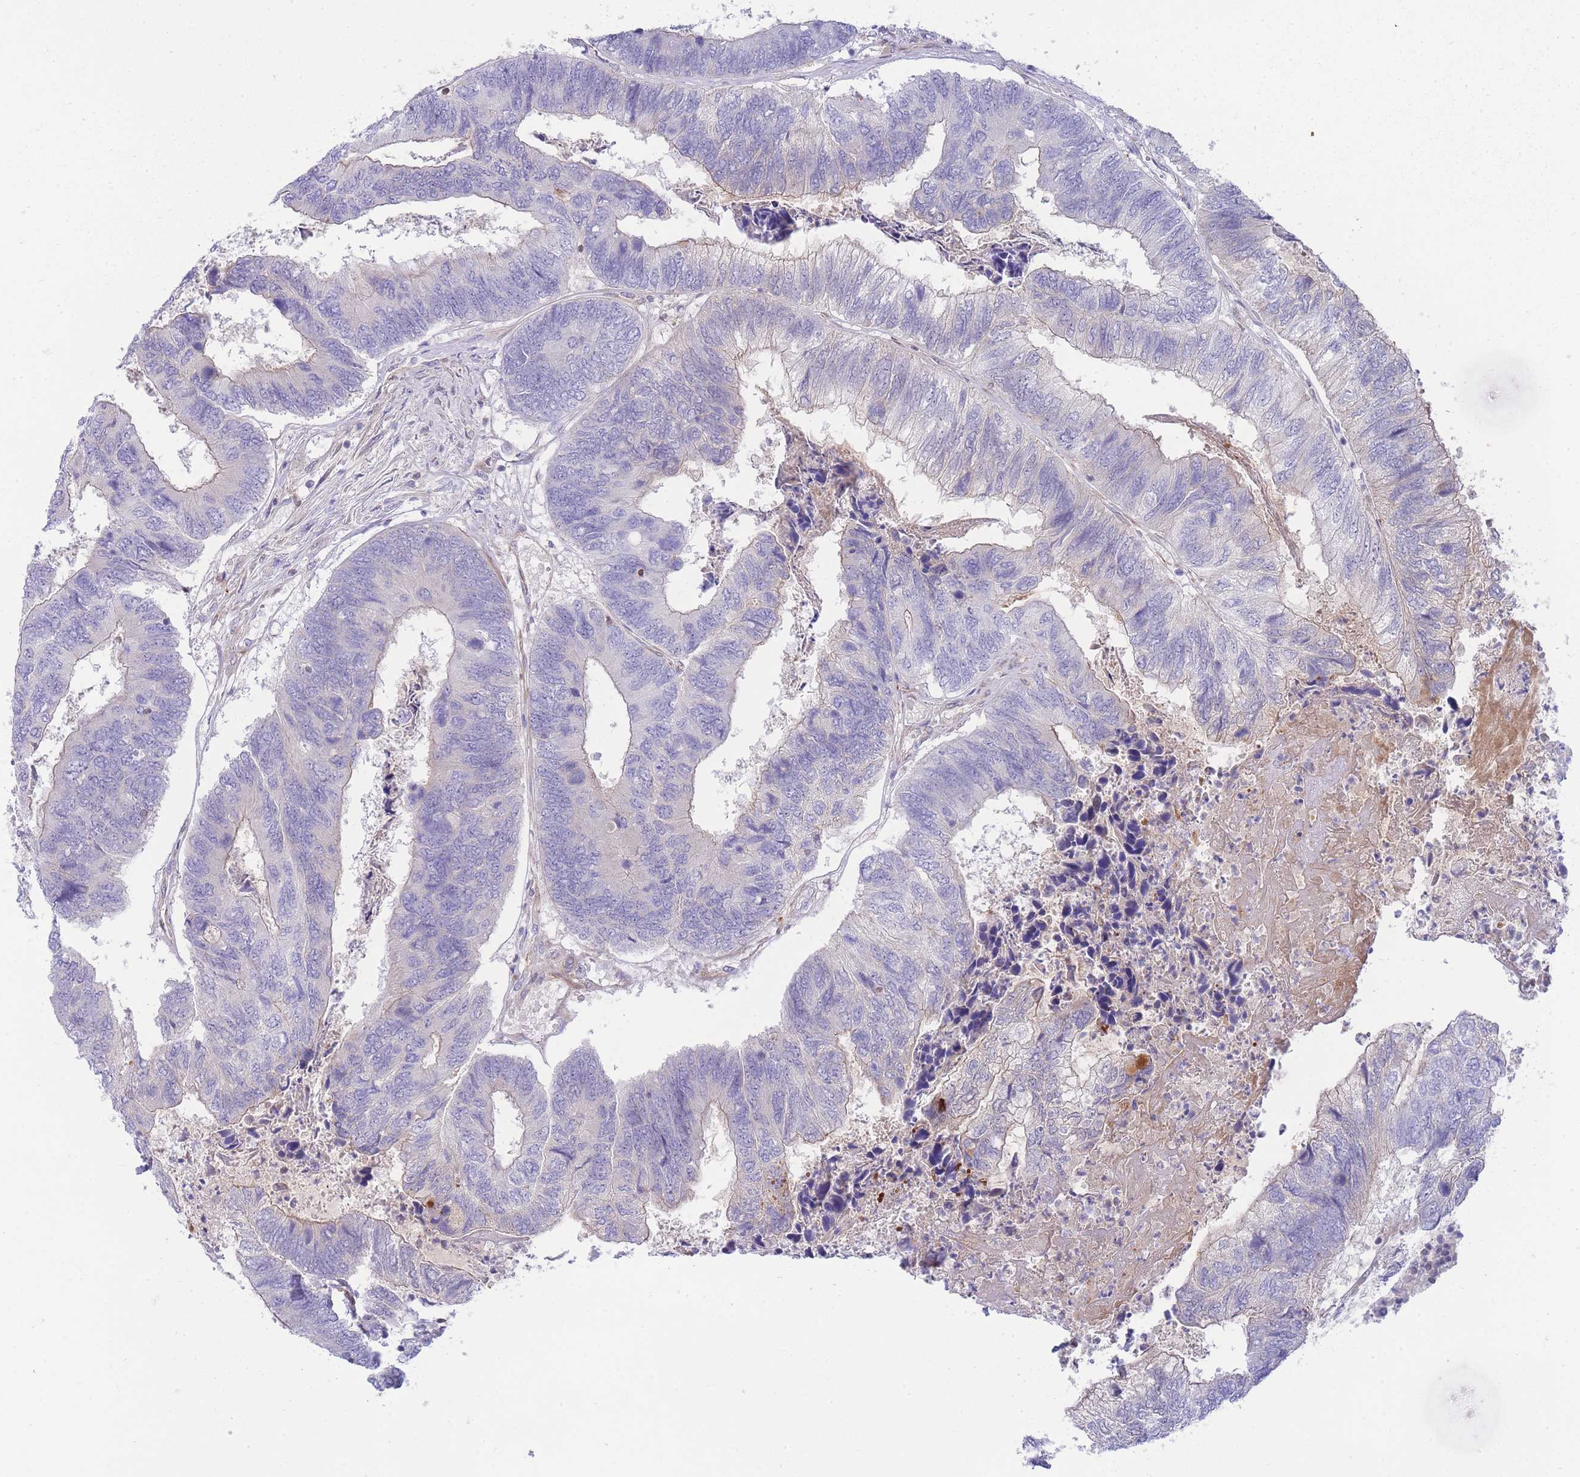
{"staining": {"intensity": "weak", "quantity": "<25%", "location": "cytoplasmic/membranous"}, "tissue": "colorectal cancer", "cell_type": "Tumor cells", "image_type": "cancer", "snomed": [{"axis": "morphology", "description": "Adenocarcinoma, NOS"}, {"axis": "topography", "description": "Colon"}], "caption": "Protein analysis of colorectal adenocarcinoma demonstrates no significant expression in tumor cells. The staining was performed using DAB (3,3'-diaminobenzidine) to visualize the protein expression in brown, while the nuclei were stained in blue with hematoxylin (Magnification: 20x).", "gene": "FBN3", "patient": {"sex": "female", "age": 67}}